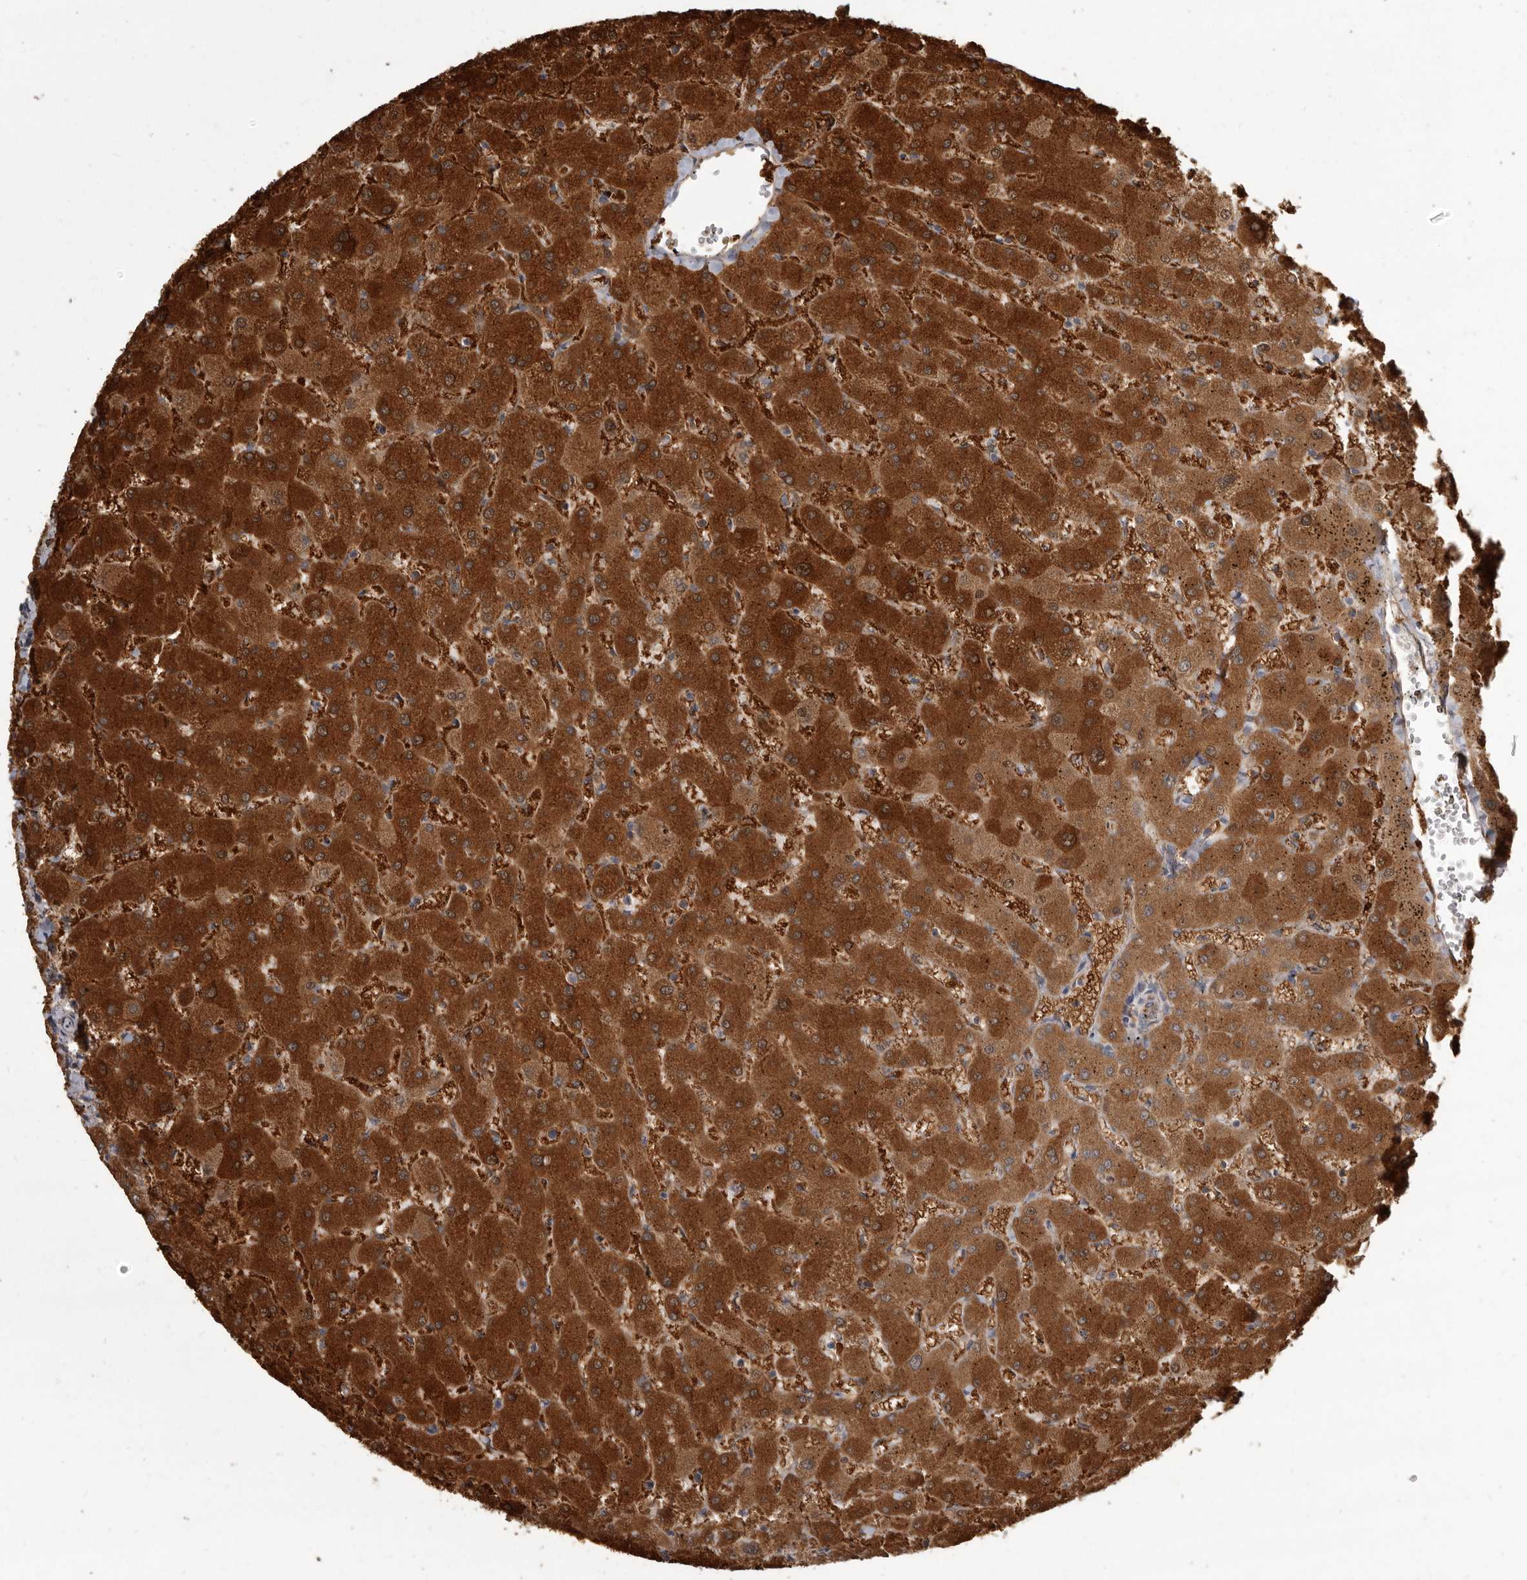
{"staining": {"intensity": "moderate", "quantity": ">75%", "location": "cytoplasmic/membranous"}, "tissue": "liver", "cell_type": "Cholangiocytes", "image_type": "normal", "snomed": [{"axis": "morphology", "description": "Normal tissue, NOS"}, {"axis": "topography", "description": "Liver"}], "caption": "An image of liver stained for a protein shows moderate cytoplasmic/membranous brown staining in cholangiocytes. The staining was performed using DAB, with brown indicating positive protein expression. Nuclei are stained blue with hematoxylin.", "gene": "CDK5RAP3", "patient": {"sex": "female", "age": 63}}